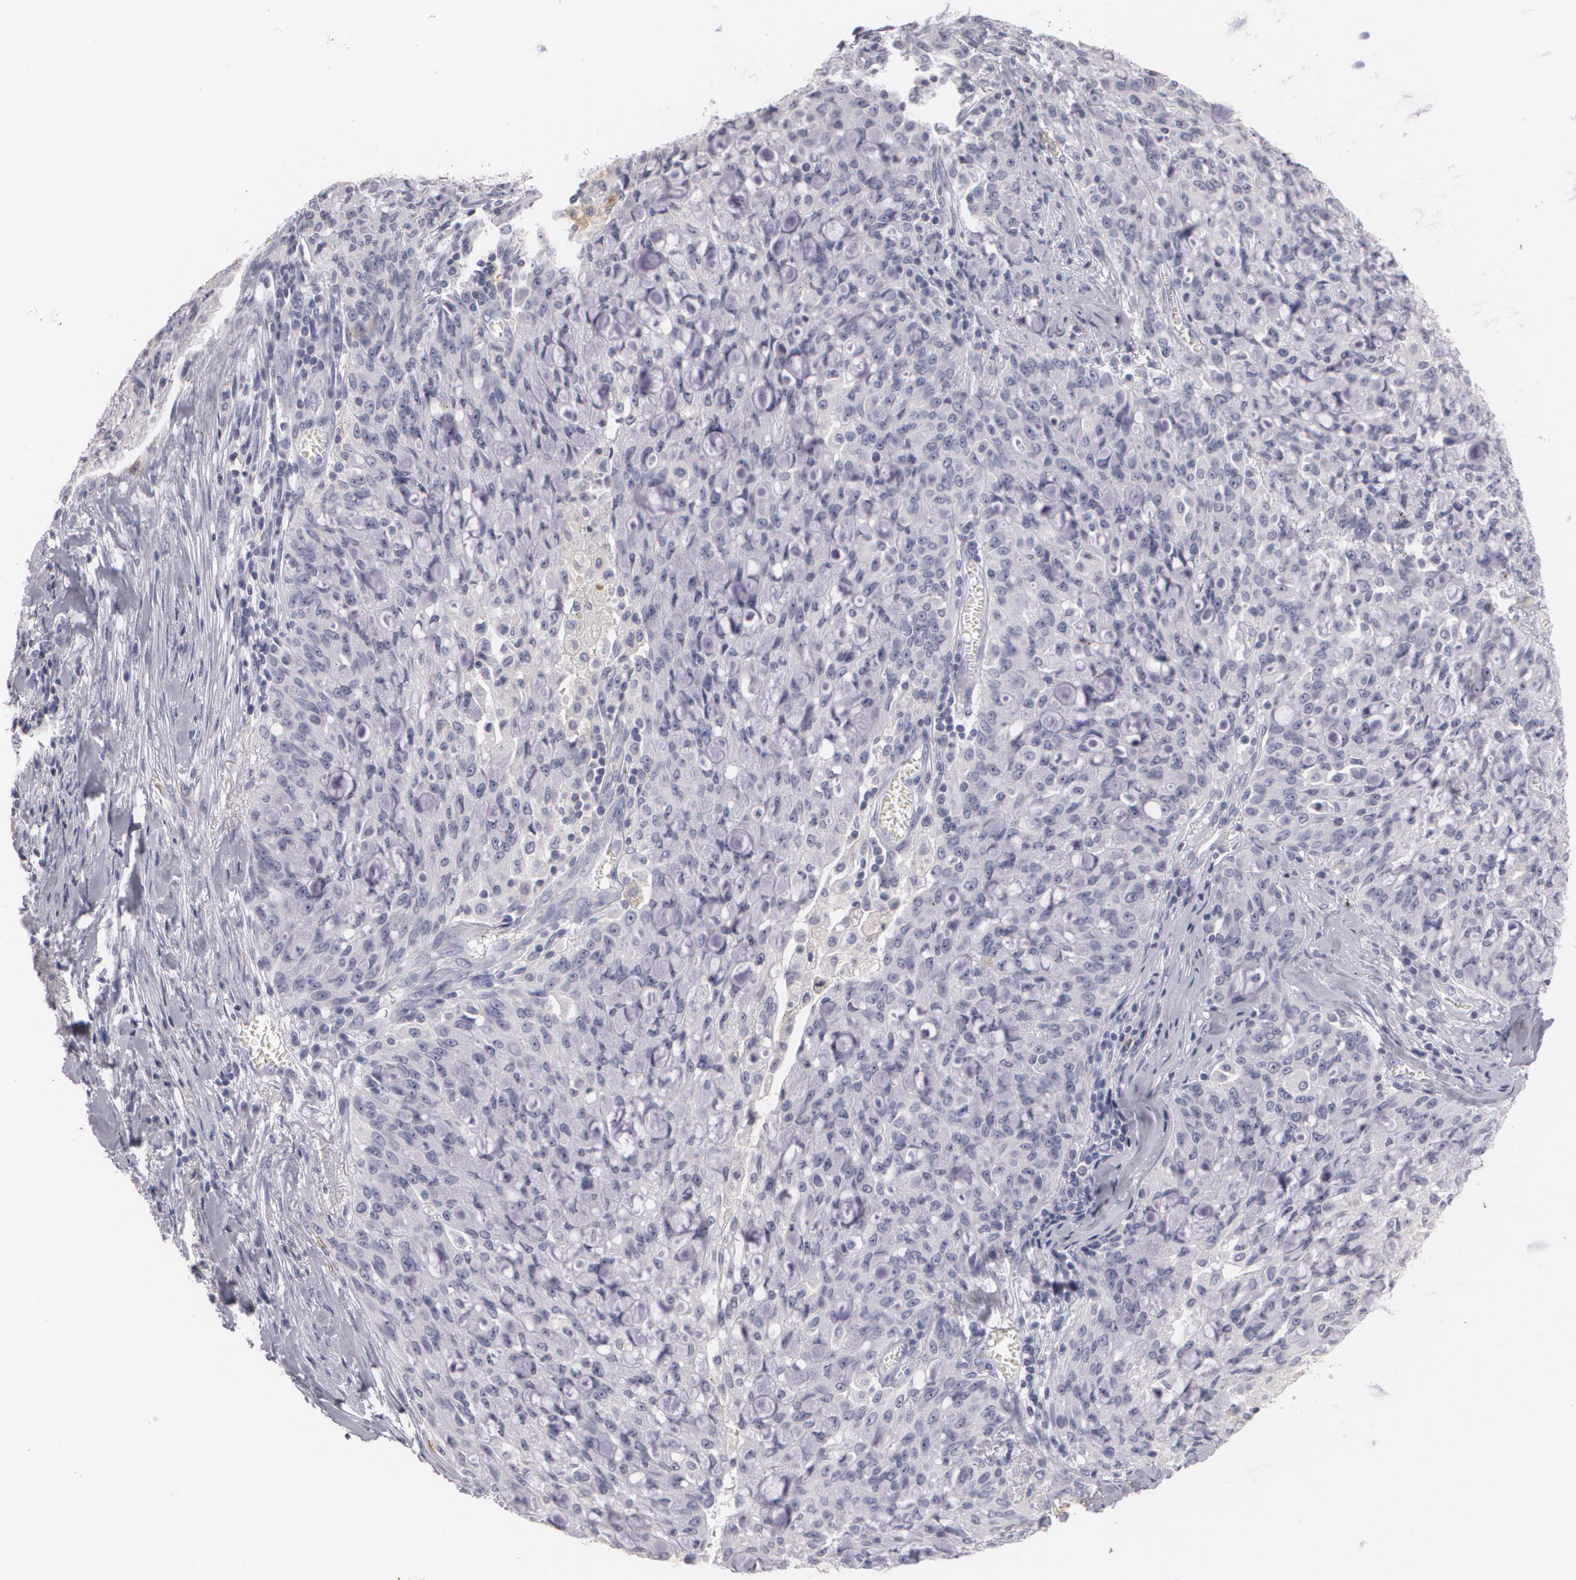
{"staining": {"intensity": "negative", "quantity": "none", "location": "none"}, "tissue": "lung cancer", "cell_type": "Tumor cells", "image_type": "cancer", "snomed": [{"axis": "morphology", "description": "Adenocarcinoma, NOS"}, {"axis": "topography", "description": "Lung"}], "caption": "Micrograph shows no significant protein expression in tumor cells of lung adenocarcinoma.", "gene": "NGFR", "patient": {"sex": "female", "age": 44}}